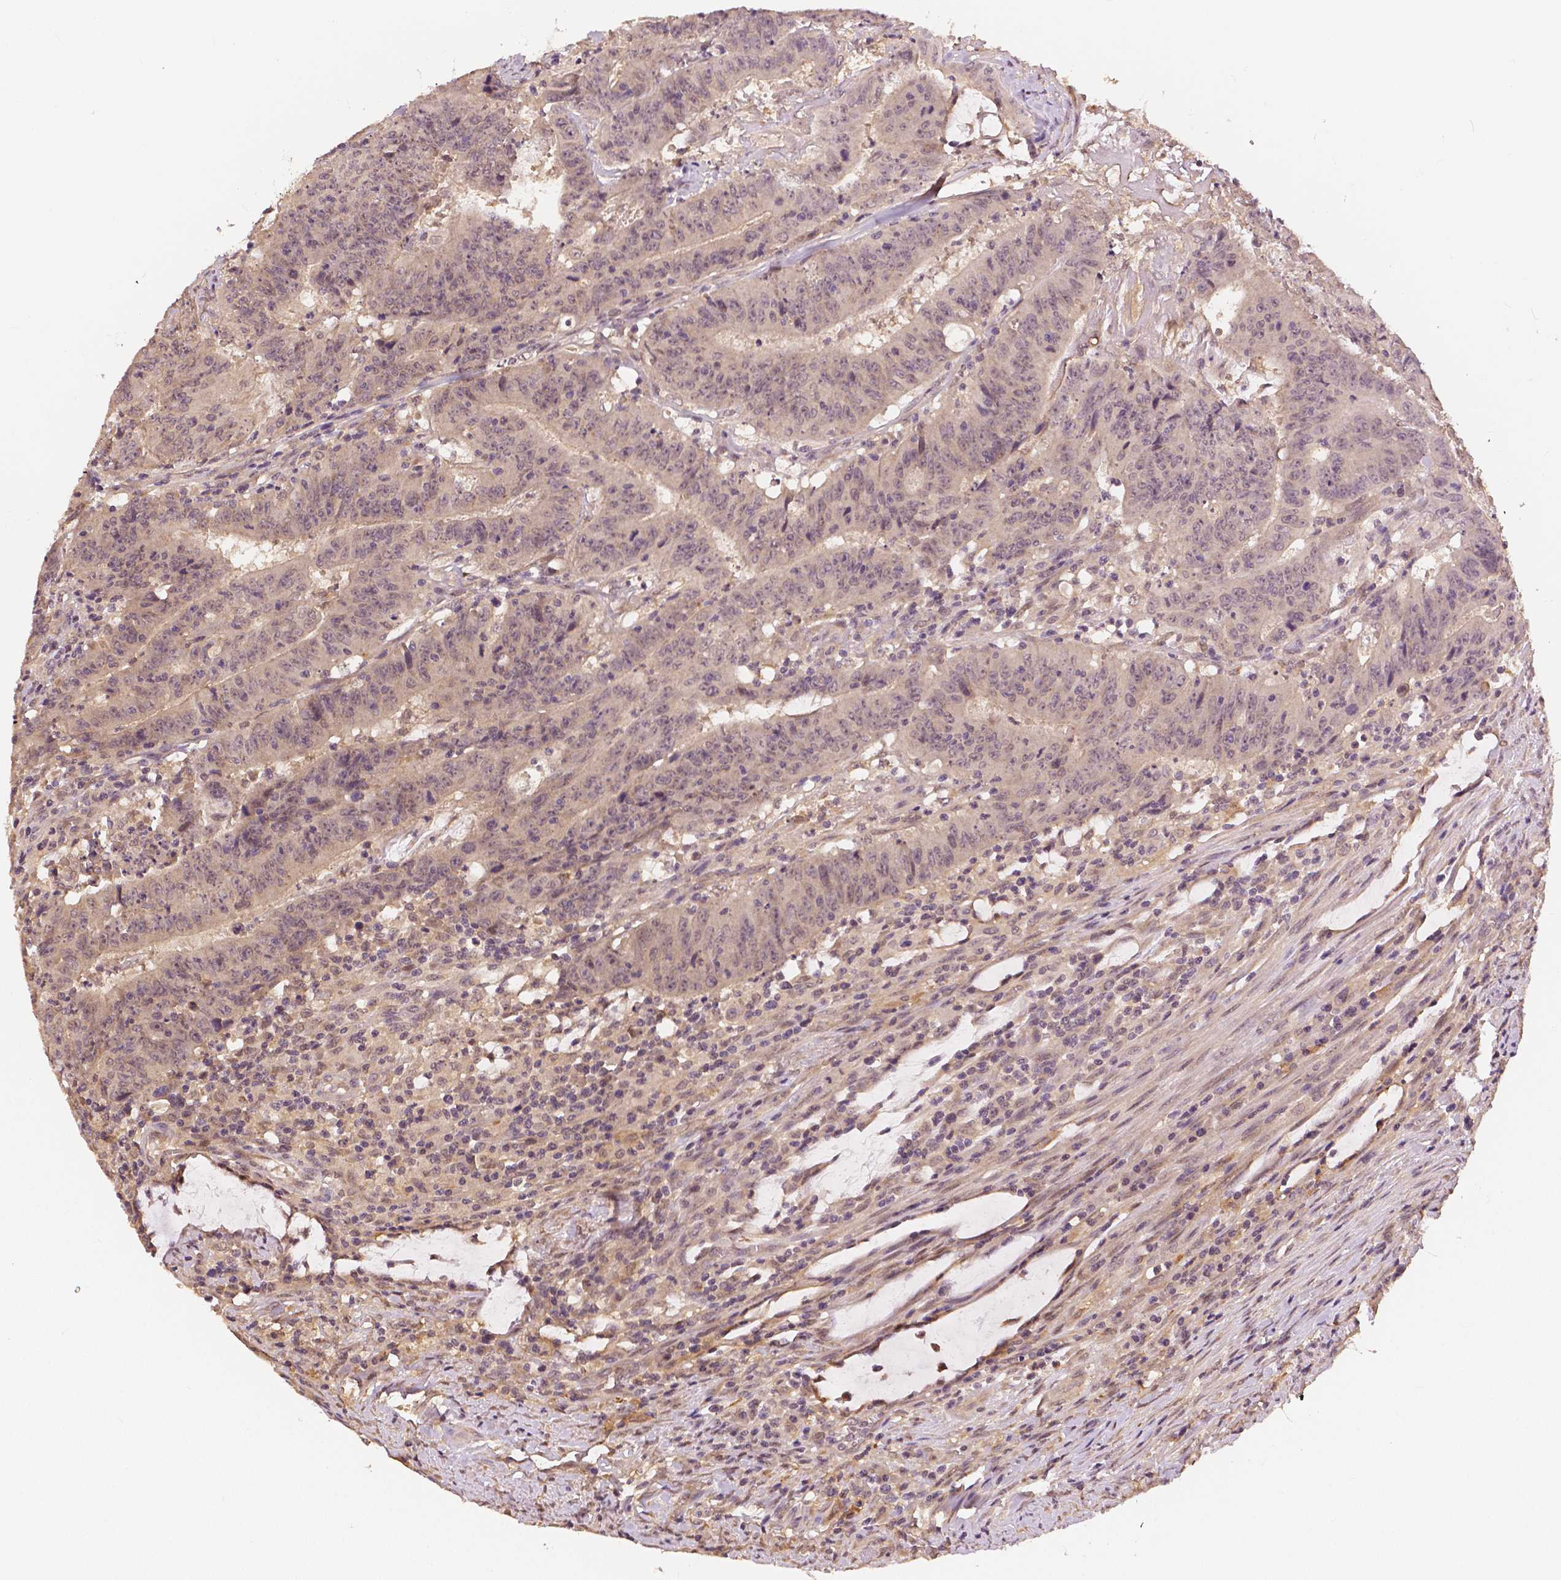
{"staining": {"intensity": "weak", "quantity": ">75%", "location": "cytoplasmic/membranous,nuclear"}, "tissue": "colorectal cancer", "cell_type": "Tumor cells", "image_type": "cancer", "snomed": [{"axis": "morphology", "description": "Adenocarcinoma, NOS"}, {"axis": "topography", "description": "Colon"}], "caption": "A high-resolution photomicrograph shows immunohistochemistry staining of colorectal cancer, which exhibits weak cytoplasmic/membranous and nuclear staining in about >75% of tumor cells. (DAB (3,3'-diaminobenzidine) = brown stain, brightfield microscopy at high magnification).", "gene": "MAP1LC3B", "patient": {"sex": "male", "age": 33}}